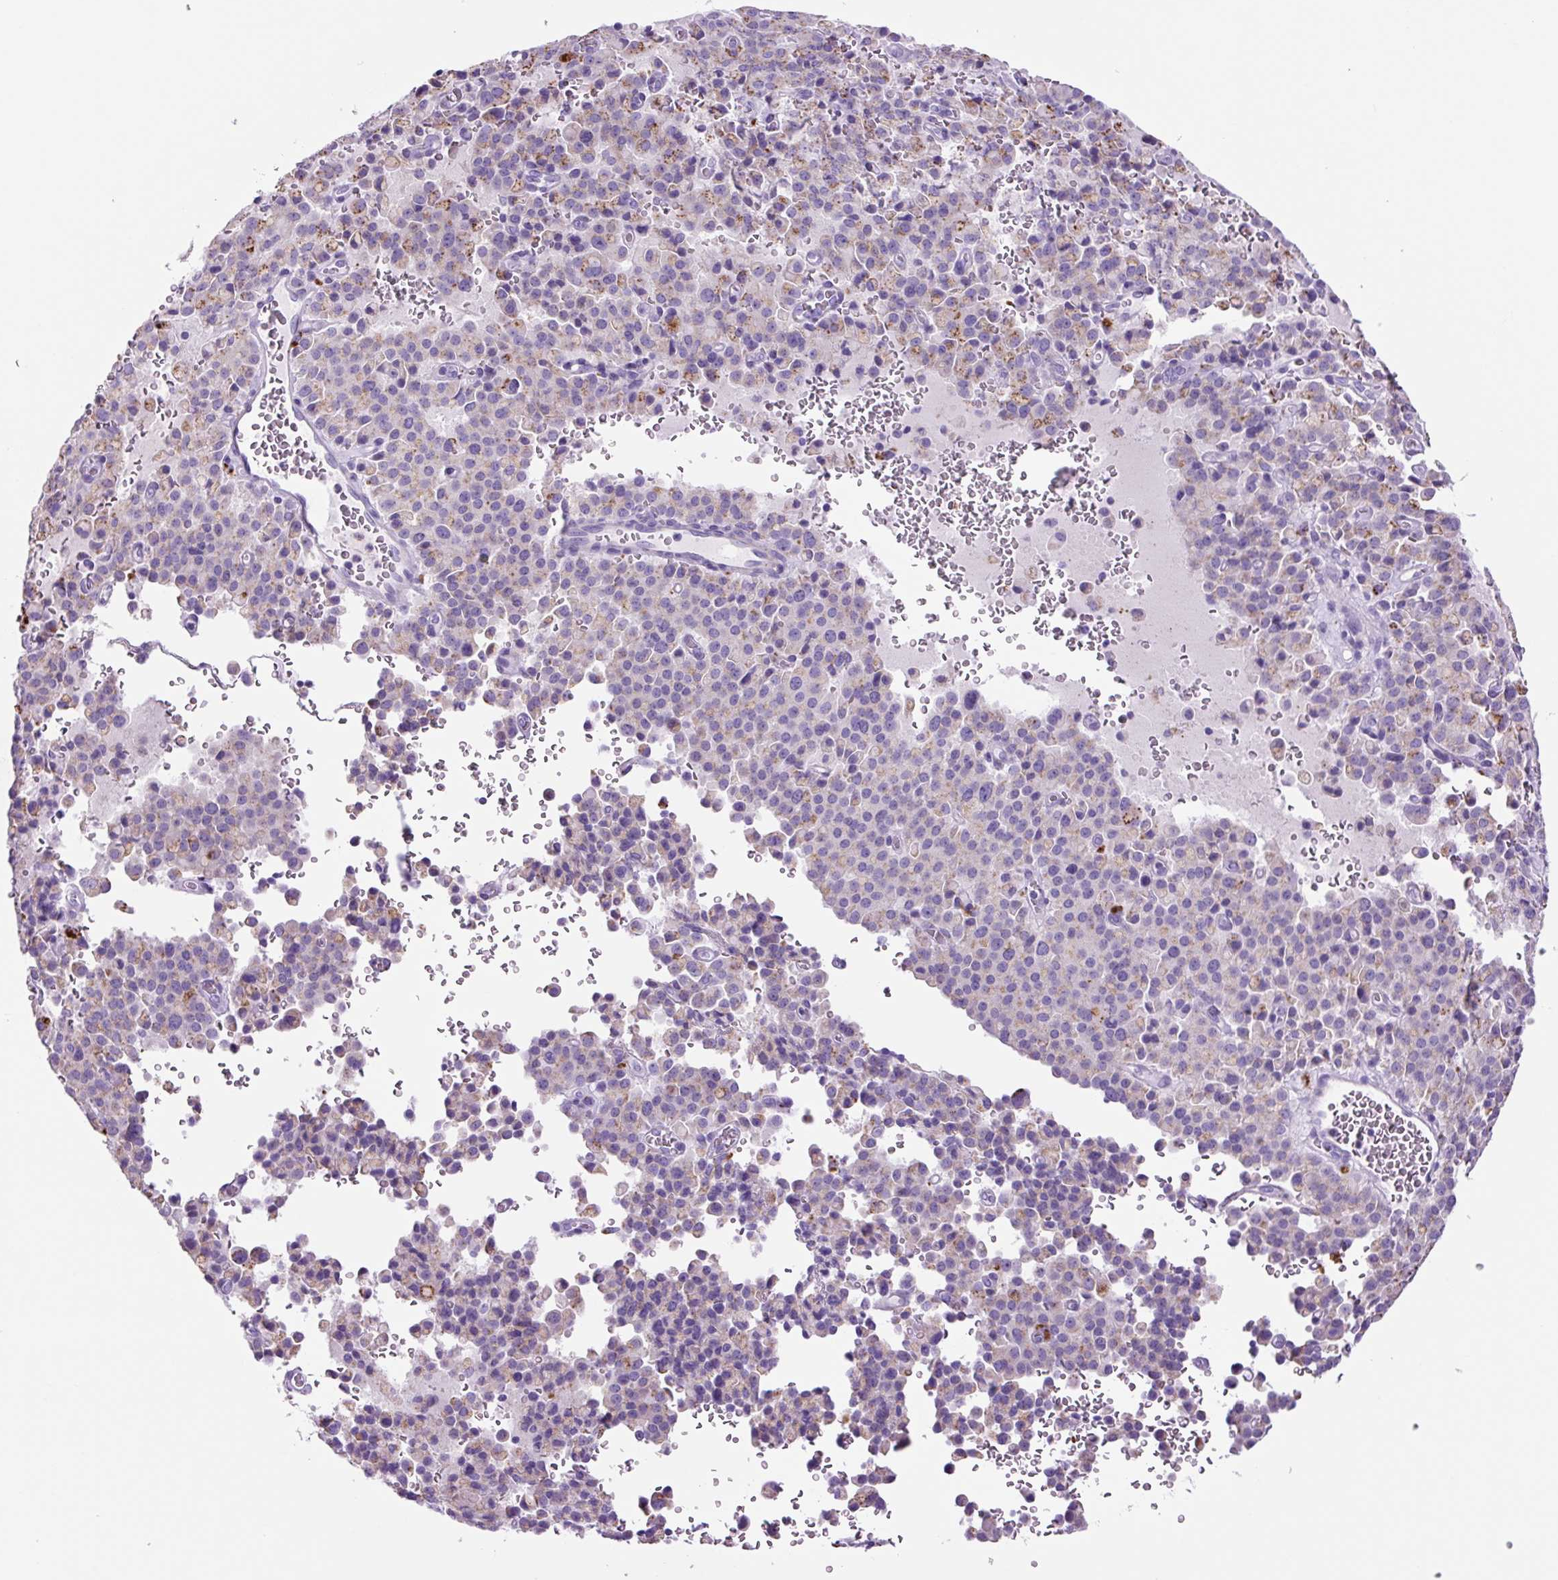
{"staining": {"intensity": "weak", "quantity": "25%-75%", "location": "cytoplasmic/membranous"}, "tissue": "pancreatic cancer", "cell_type": "Tumor cells", "image_type": "cancer", "snomed": [{"axis": "morphology", "description": "Adenocarcinoma, NOS"}, {"axis": "topography", "description": "Pancreas"}], "caption": "There is low levels of weak cytoplasmic/membranous expression in tumor cells of pancreatic adenocarcinoma, as demonstrated by immunohistochemical staining (brown color).", "gene": "LCN10", "patient": {"sex": "male", "age": 65}}